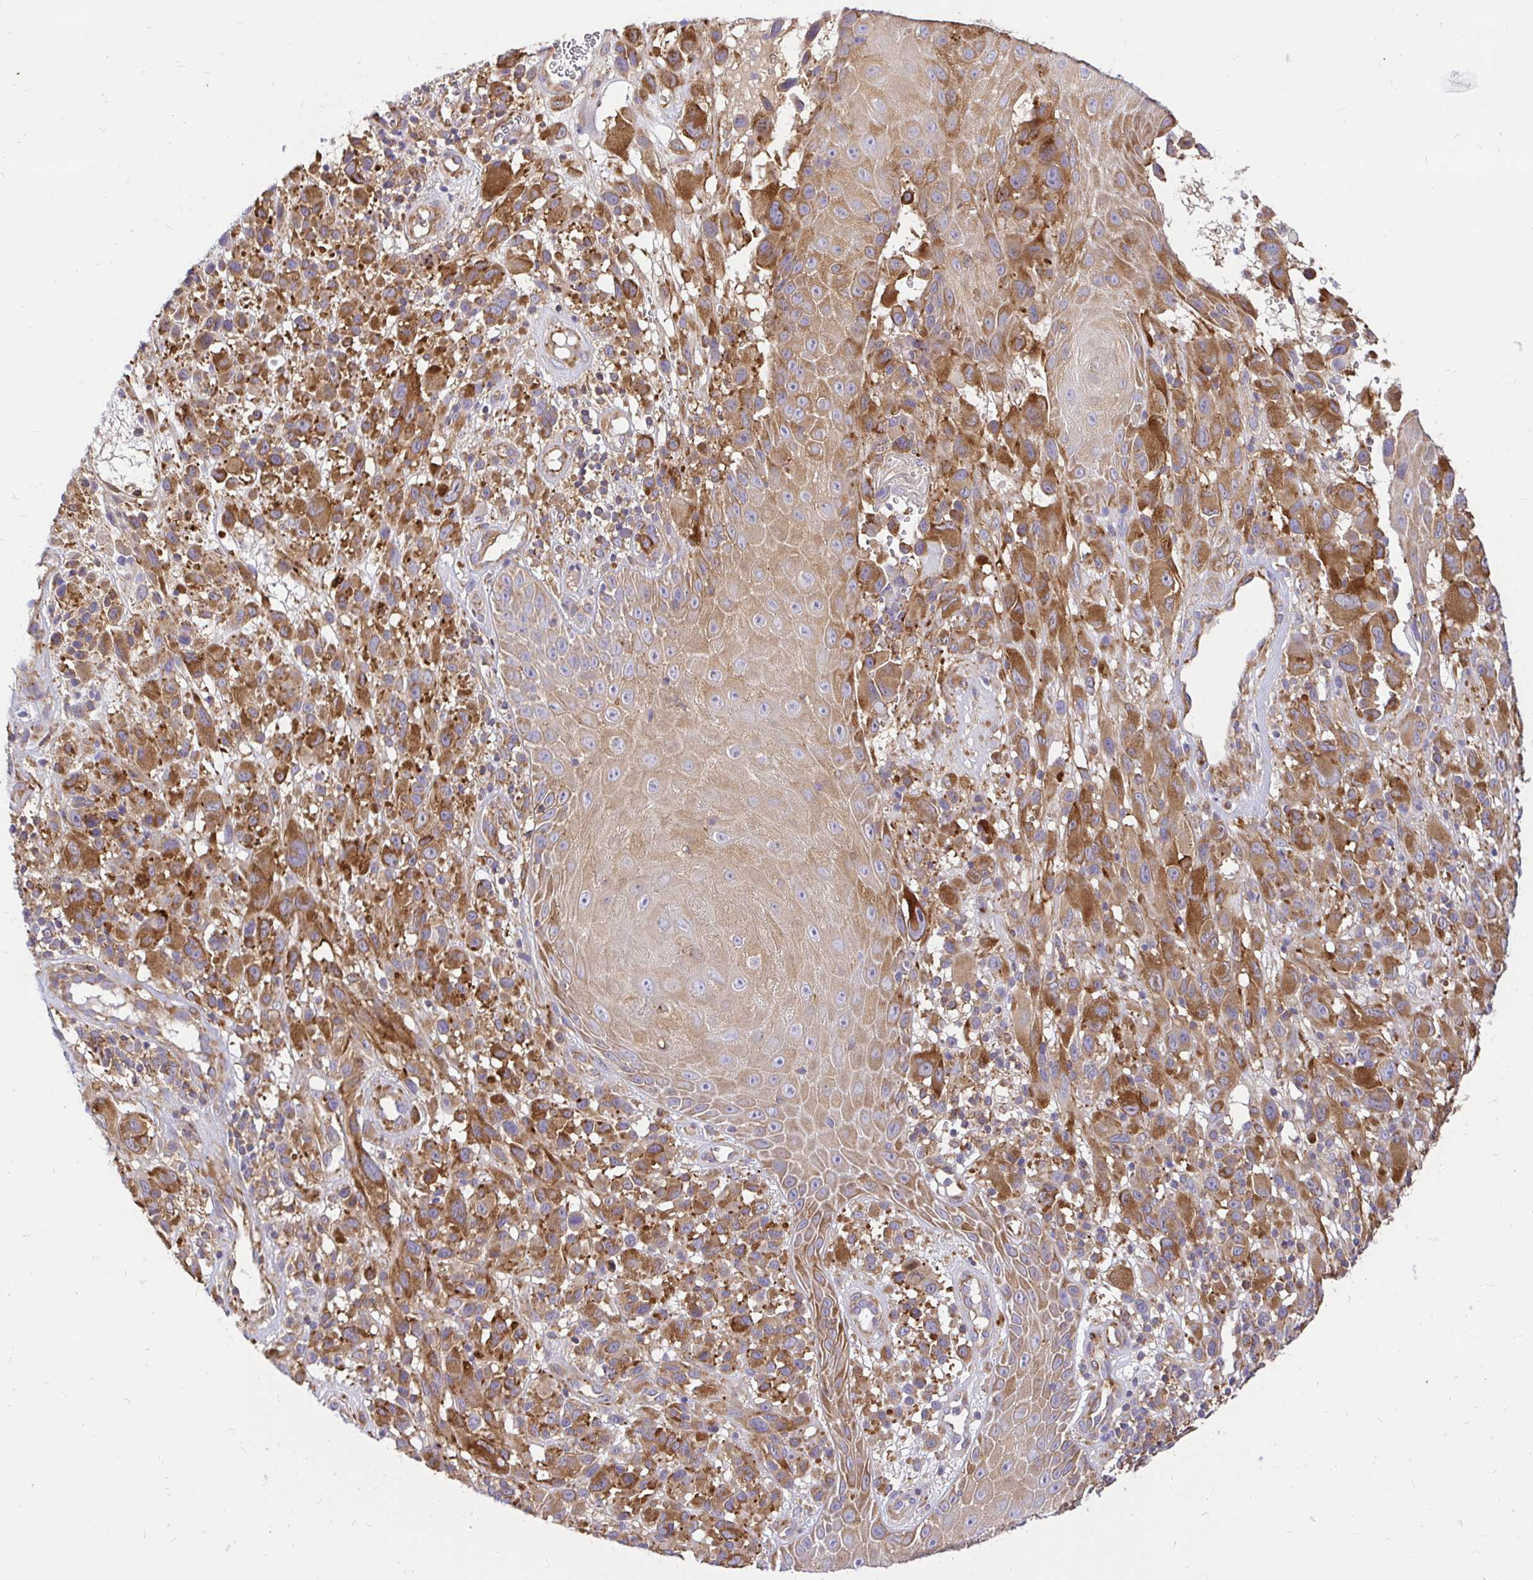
{"staining": {"intensity": "moderate", "quantity": ">75%", "location": "cytoplasmic/membranous"}, "tissue": "melanoma", "cell_type": "Tumor cells", "image_type": "cancer", "snomed": [{"axis": "morphology", "description": "Malignant melanoma, NOS"}, {"axis": "topography", "description": "Skin"}], "caption": "Protein staining displays moderate cytoplasmic/membranous positivity in approximately >75% of tumor cells in malignant melanoma. (Brightfield microscopy of DAB IHC at high magnification).", "gene": "ABCB10", "patient": {"sex": "male", "age": 68}}